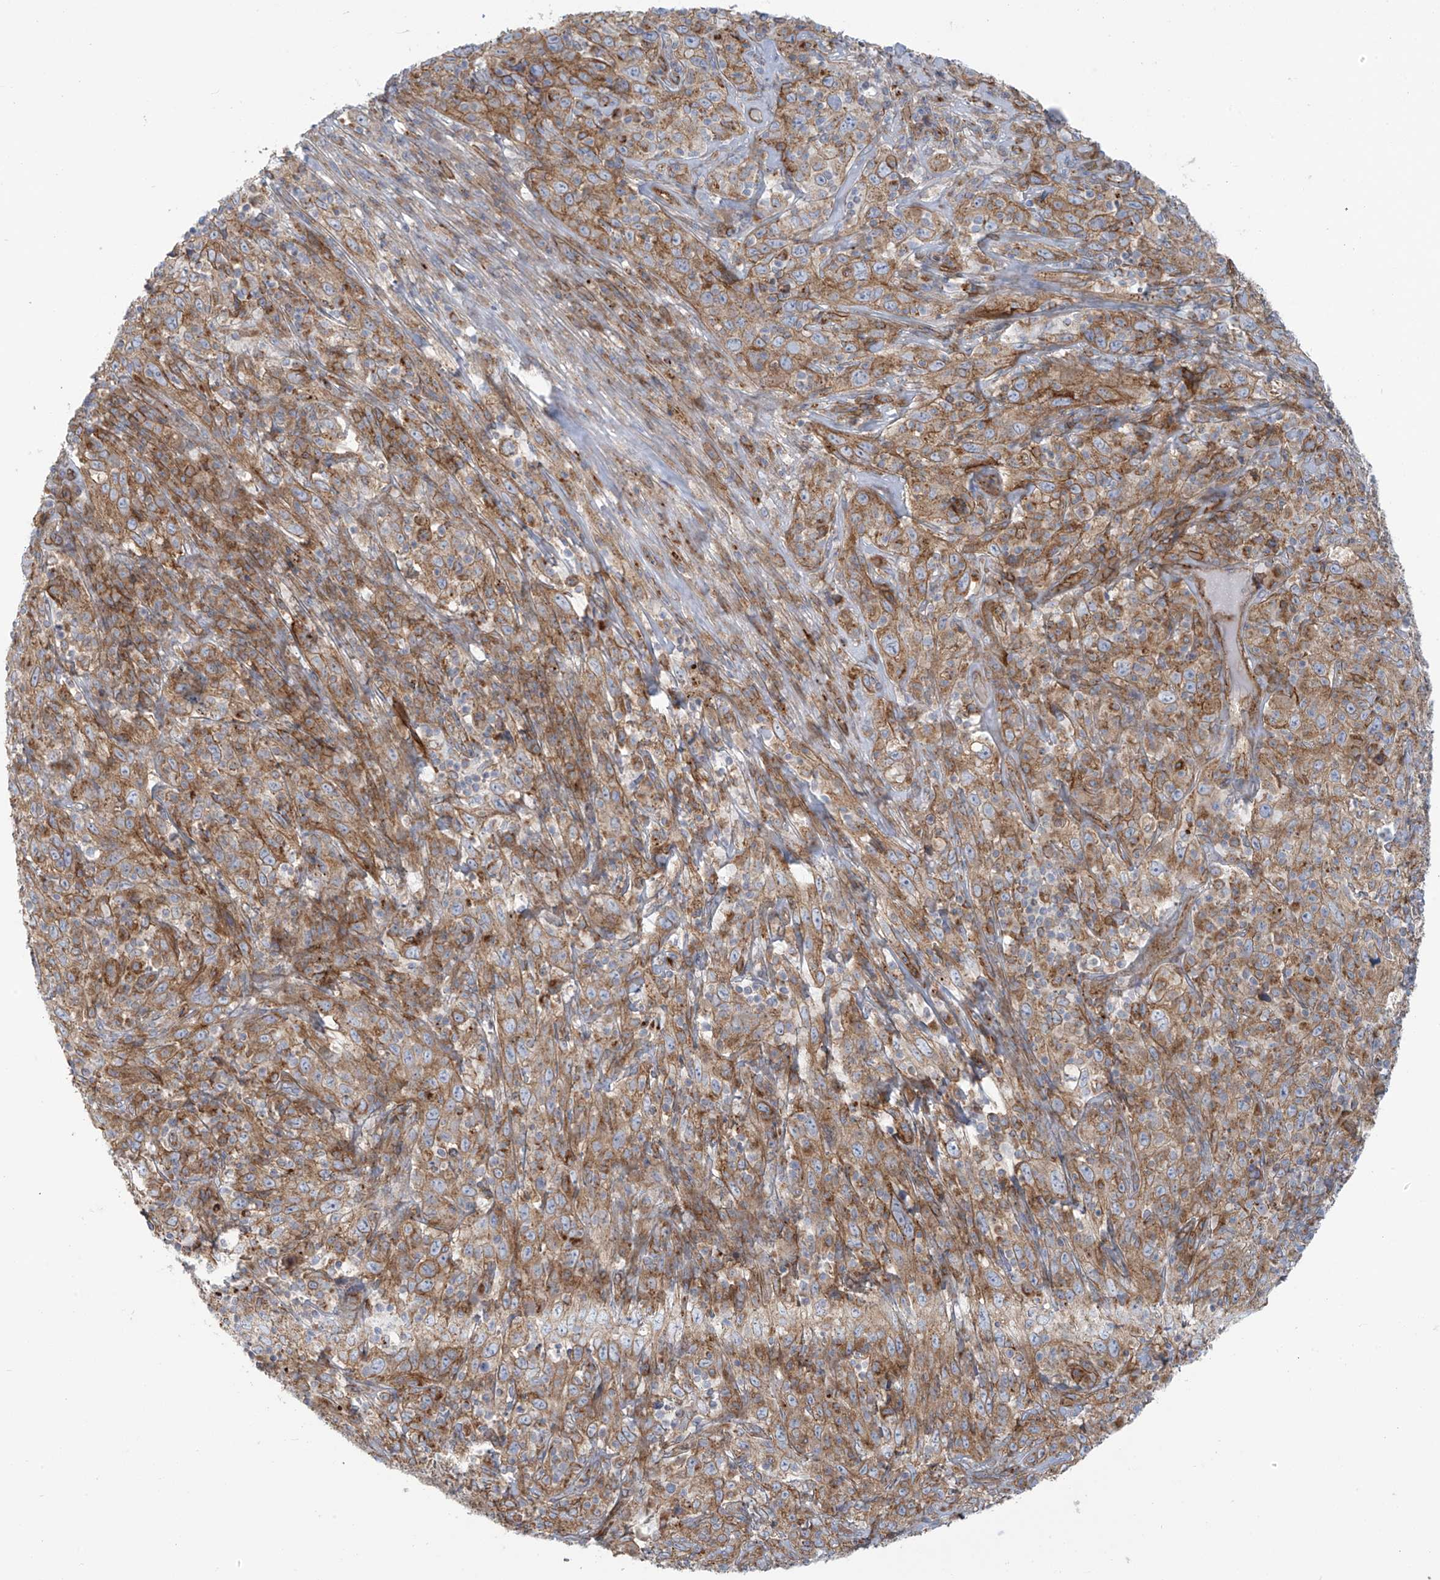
{"staining": {"intensity": "moderate", "quantity": ">75%", "location": "cytoplasmic/membranous"}, "tissue": "cervical cancer", "cell_type": "Tumor cells", "image_type": "cancer", "snomed": [{"axis": "morphology", "description": "Squamous cell carcinoma, NOS"}, {"axis": "topography", "description": "Cervix"}], "caption": "Cervical cancer (squamous cell carcinoma) stained for a protein (brown) demonstrates moderate cytoplasmic/membranous positive positivity in about >75% of tumor cells.", "gene": "LZTS3", "patient": {"sex": "female", "age": 46}}